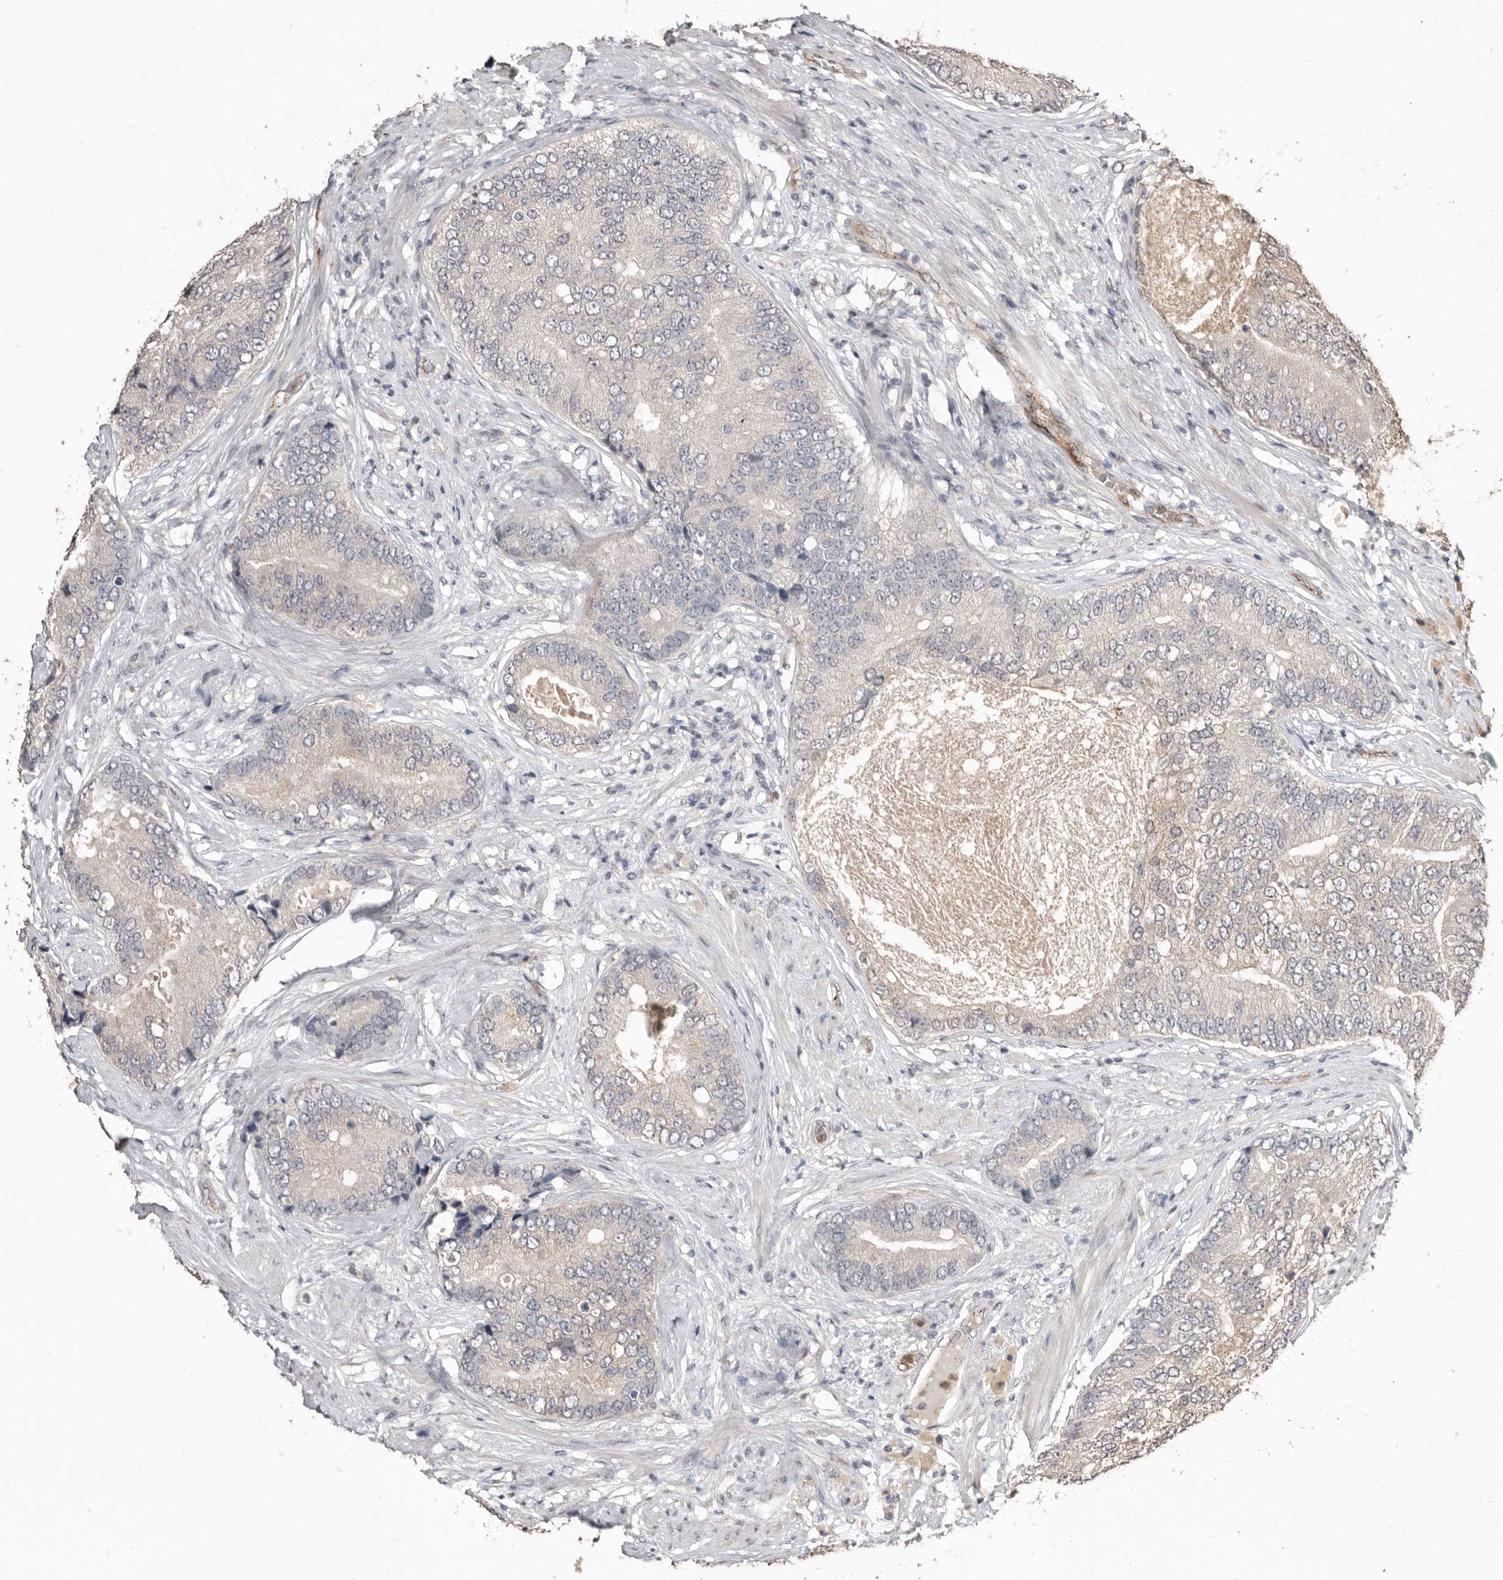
{"staining": {"intensity": "negative", "quantity": "none", "location": "none"}, "tissue": "prostate cancer", "cell_type": "Tumor cells", "image_type": "cancer", "snomed": [{"axis": "morphology", "description": "Adenocarcinoma, High grade"}, {"axis": "topography", "description": "Prostate"}], "caption": "This is a micrograph of immunohistochemistry (IHC) staining of prostate adenocarcinoma (high-grade), which shows no positivity in tumor cells.", "gene": "SULT1E1", "patient": {"sex": "male", "age": 70}}